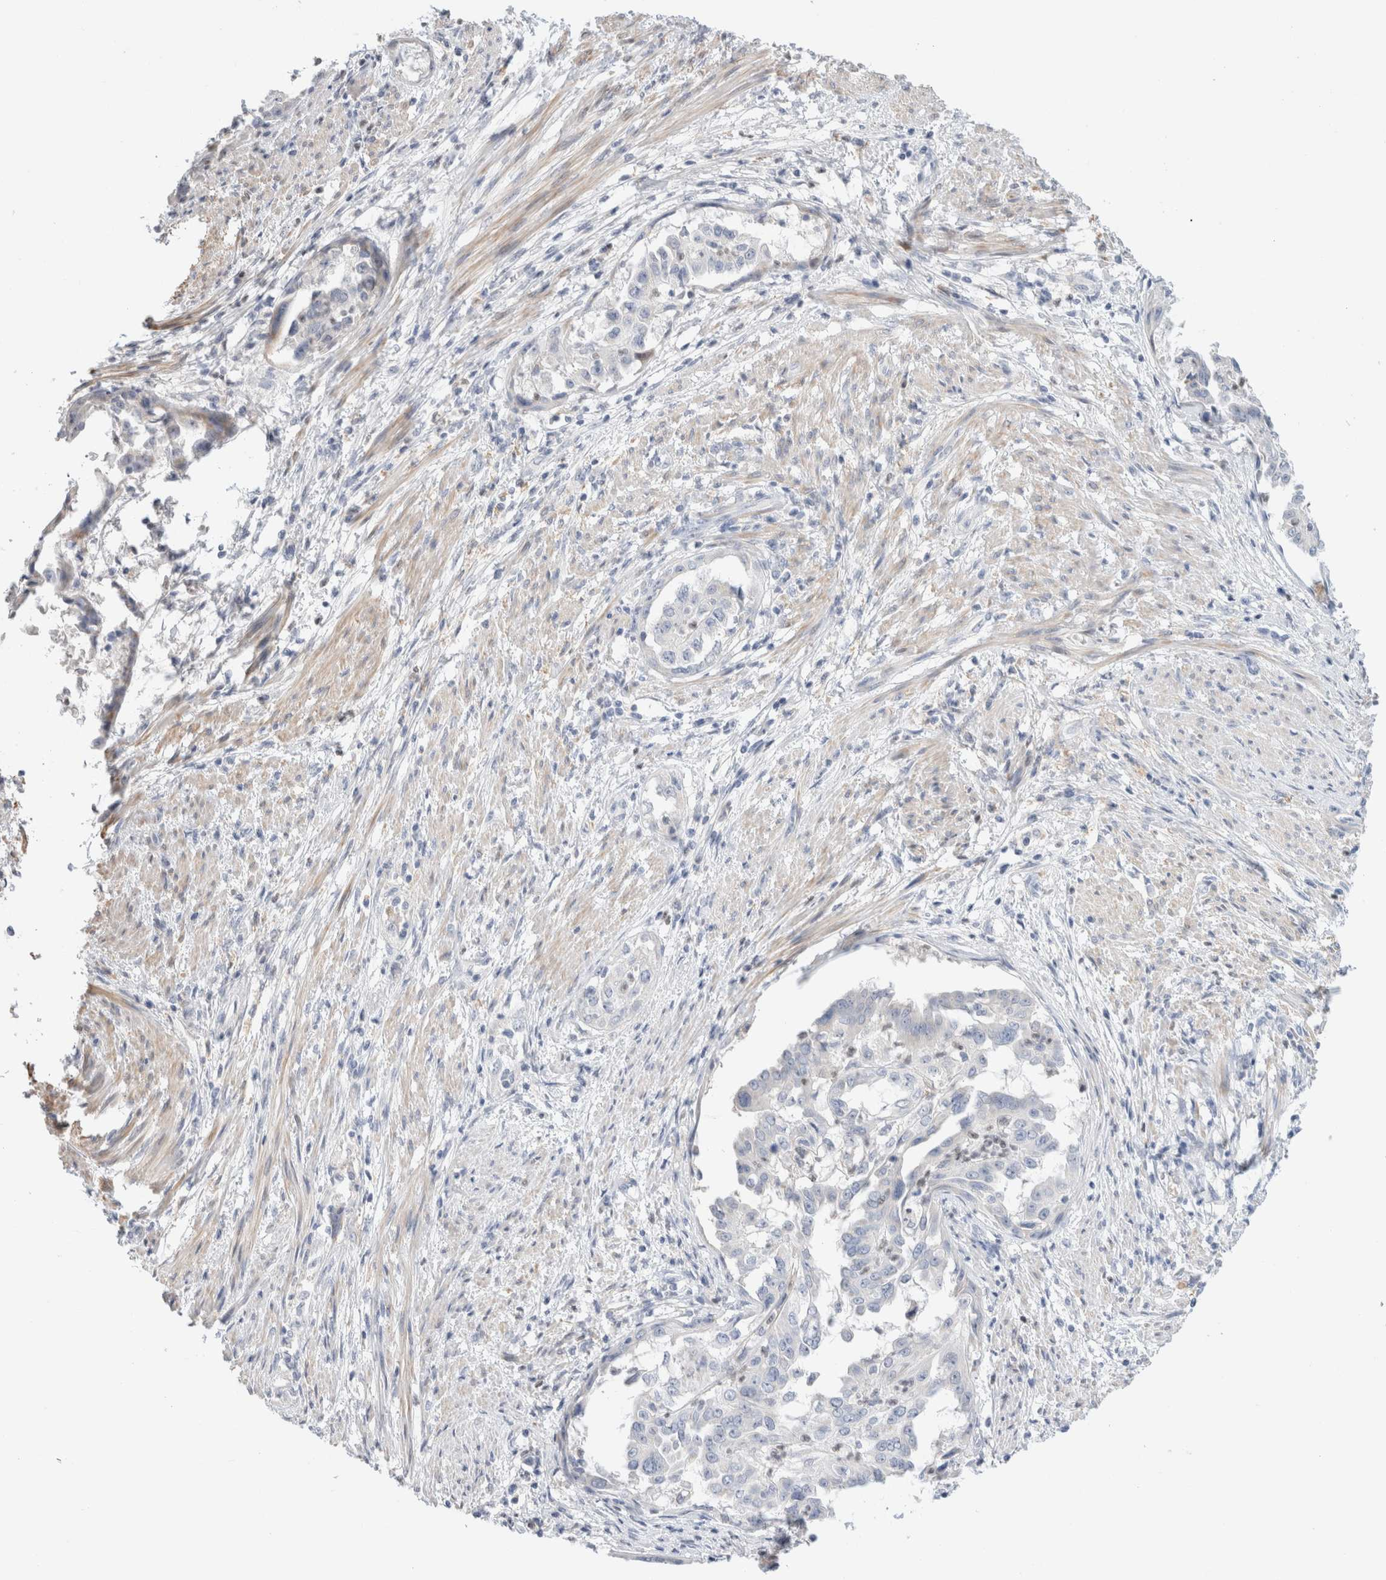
{"staining": {"intensity": "negative", "quantity": "none", "location": "none"}, "tissue": "endometrial cancer", "cell_type": "Tumor cells", "image_type": "cancer", "snomed": [{"axis": "morphology", "description": "Adenocarcinoma, NOS"}, {"axis": "topography", "description": "Endometrium"}], "caption": "DAB (3,3'-diaminobenzidine) immunohistochemical staining of endometrial cancer (adenocarcinoma) demonstrates no significant expression in tumor cells. Brightfield microscopy of immunohistochemistry stained with DAB (3,3'-diaminobenzidine) (brown) and hematoxylin (blue), captured at high magnification.", "gene": "ADAM30", "patient": {"sex": "female", "age": 85}}